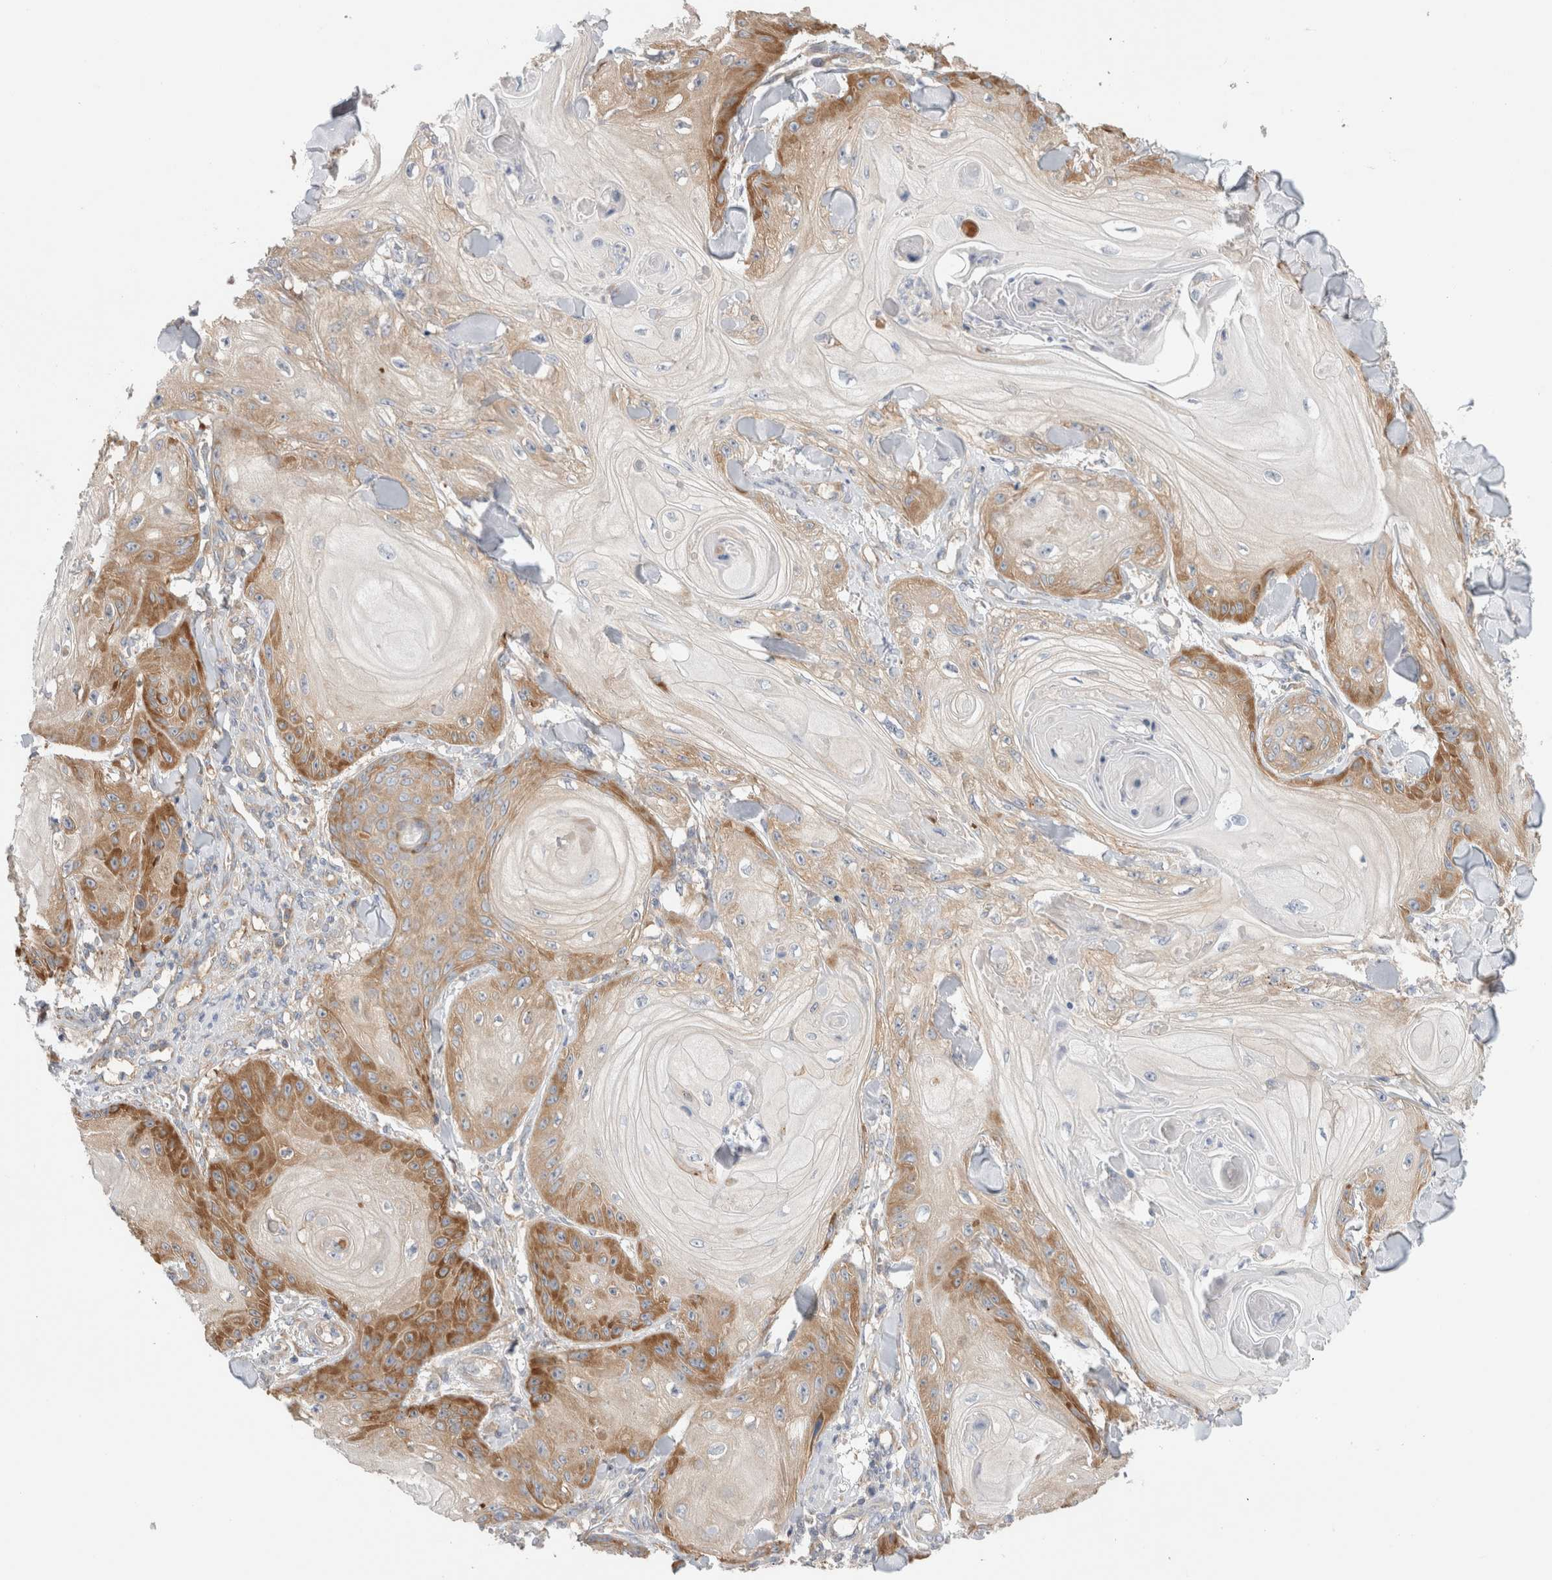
{"staining": {"intensity": "moderate", "quantity": "25%-75%", "location": "cytoplasmic/membranous"}, "tissue": "skin cancer", "cell_type": "Tumor cells", "image_type": "cancer", "snomed": [{"axis": "morphology", "description": "Squamous cell carcinoma, NOS"}, {"axis": "topography", "description": "Skin"}], "caption": "Skin squamous cell carcinoma stained for a protein (brown) reveals moderate cytoplasmic/membranous positive expression in approximately 25%-75% of tumor cells.", "gene": "ZNF23", "patient": {"sex": "male", "age": 74}}